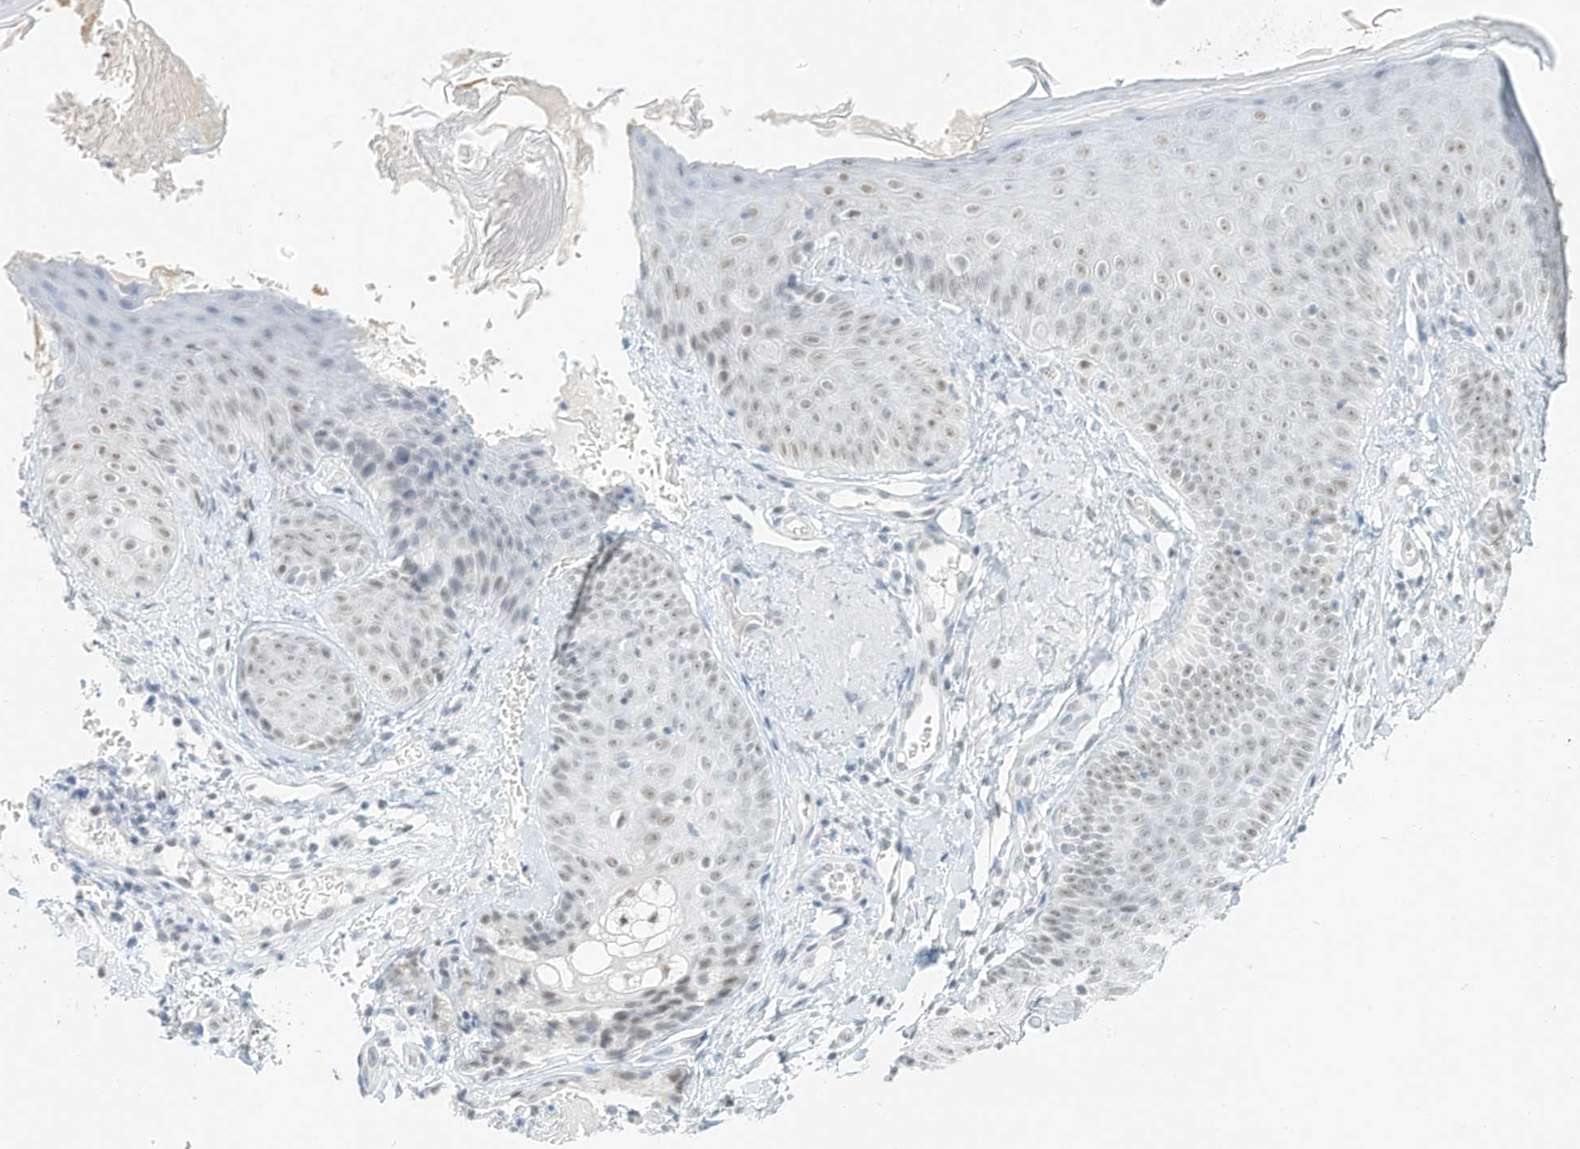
{"staining": {"intensity": "negative", "quantity": "none", "location": "none"}, "tissue": "skin", "cell_type": "Fibroblasts", "image_type": "normal", "snomed": [{"axis": "morphology", "description": "Normal tissue, NOS"}, {"axis": "topography", "description": "Skin"}], "caption": "The image demonstrates no significant staining in fibroblasts of skin.", "gene": "PGC", "patient": {"sex": "male", "age": 57}}